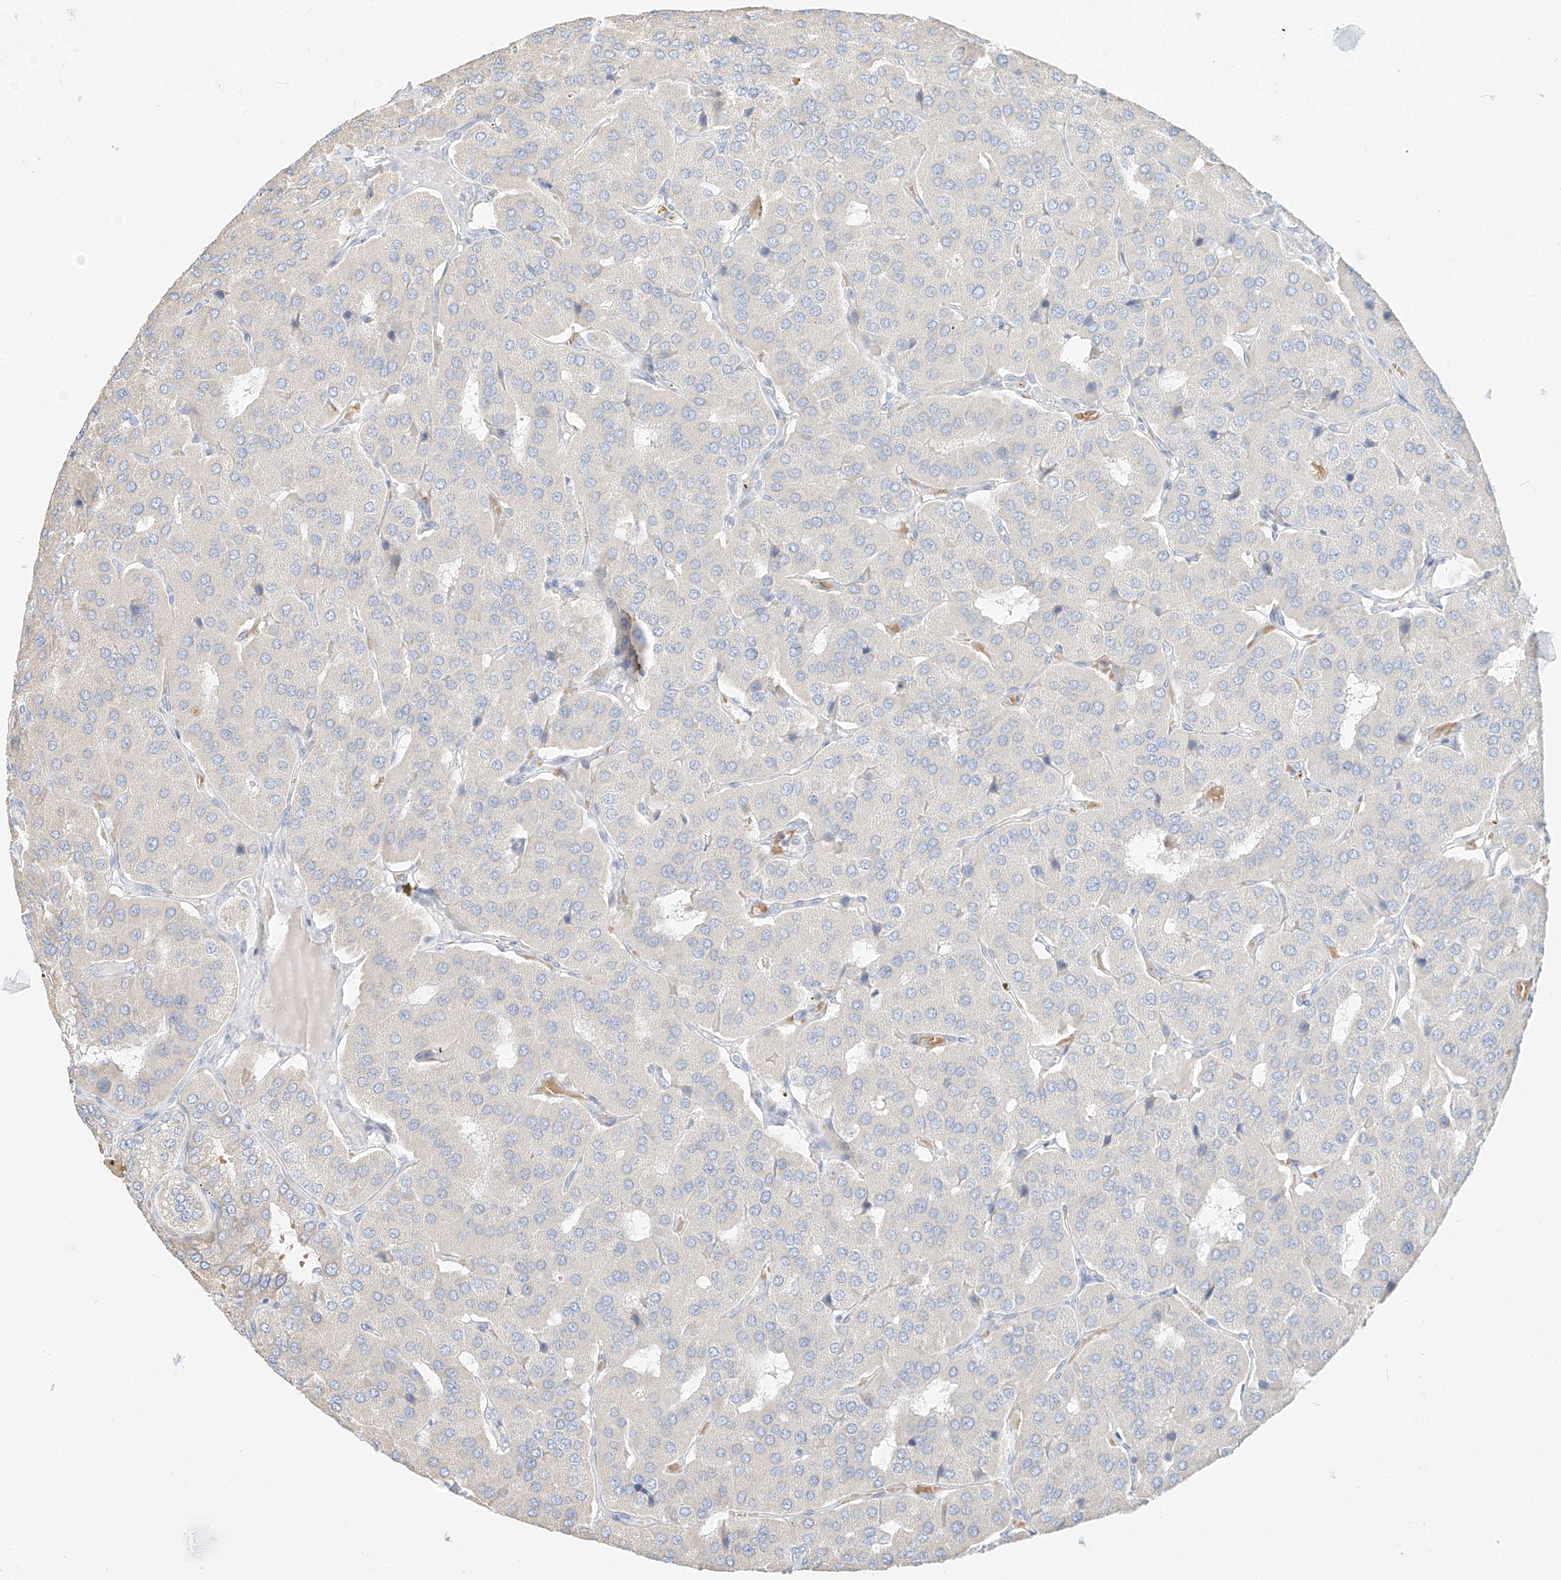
{"staining": {"intensity": "negative", "quantity": "none", "location": "none"}, "tissue": "parathyroid gland", "cell_type": "Glandular cells", "image_type": "normal", "snomed": [{"axis": "morphology", "description": "Normal tissue, NOS"}, {"axis": "morphology", "description": "Adenoma, NOS"}, {"axis": "topography", "description": "Parathyroid gland"}], "caption": "Parathyroid gland was stained to show a protein in brown. There is no significant expression in glandular cells. (Stains: DAB (3,3'-diaminobenzidine) IHC with hematoxylin counter stain, Microscopy: brightfield microscopy at high magnification).", "gene": "PGC", "patient": {"sex": "female", "age": 86}}